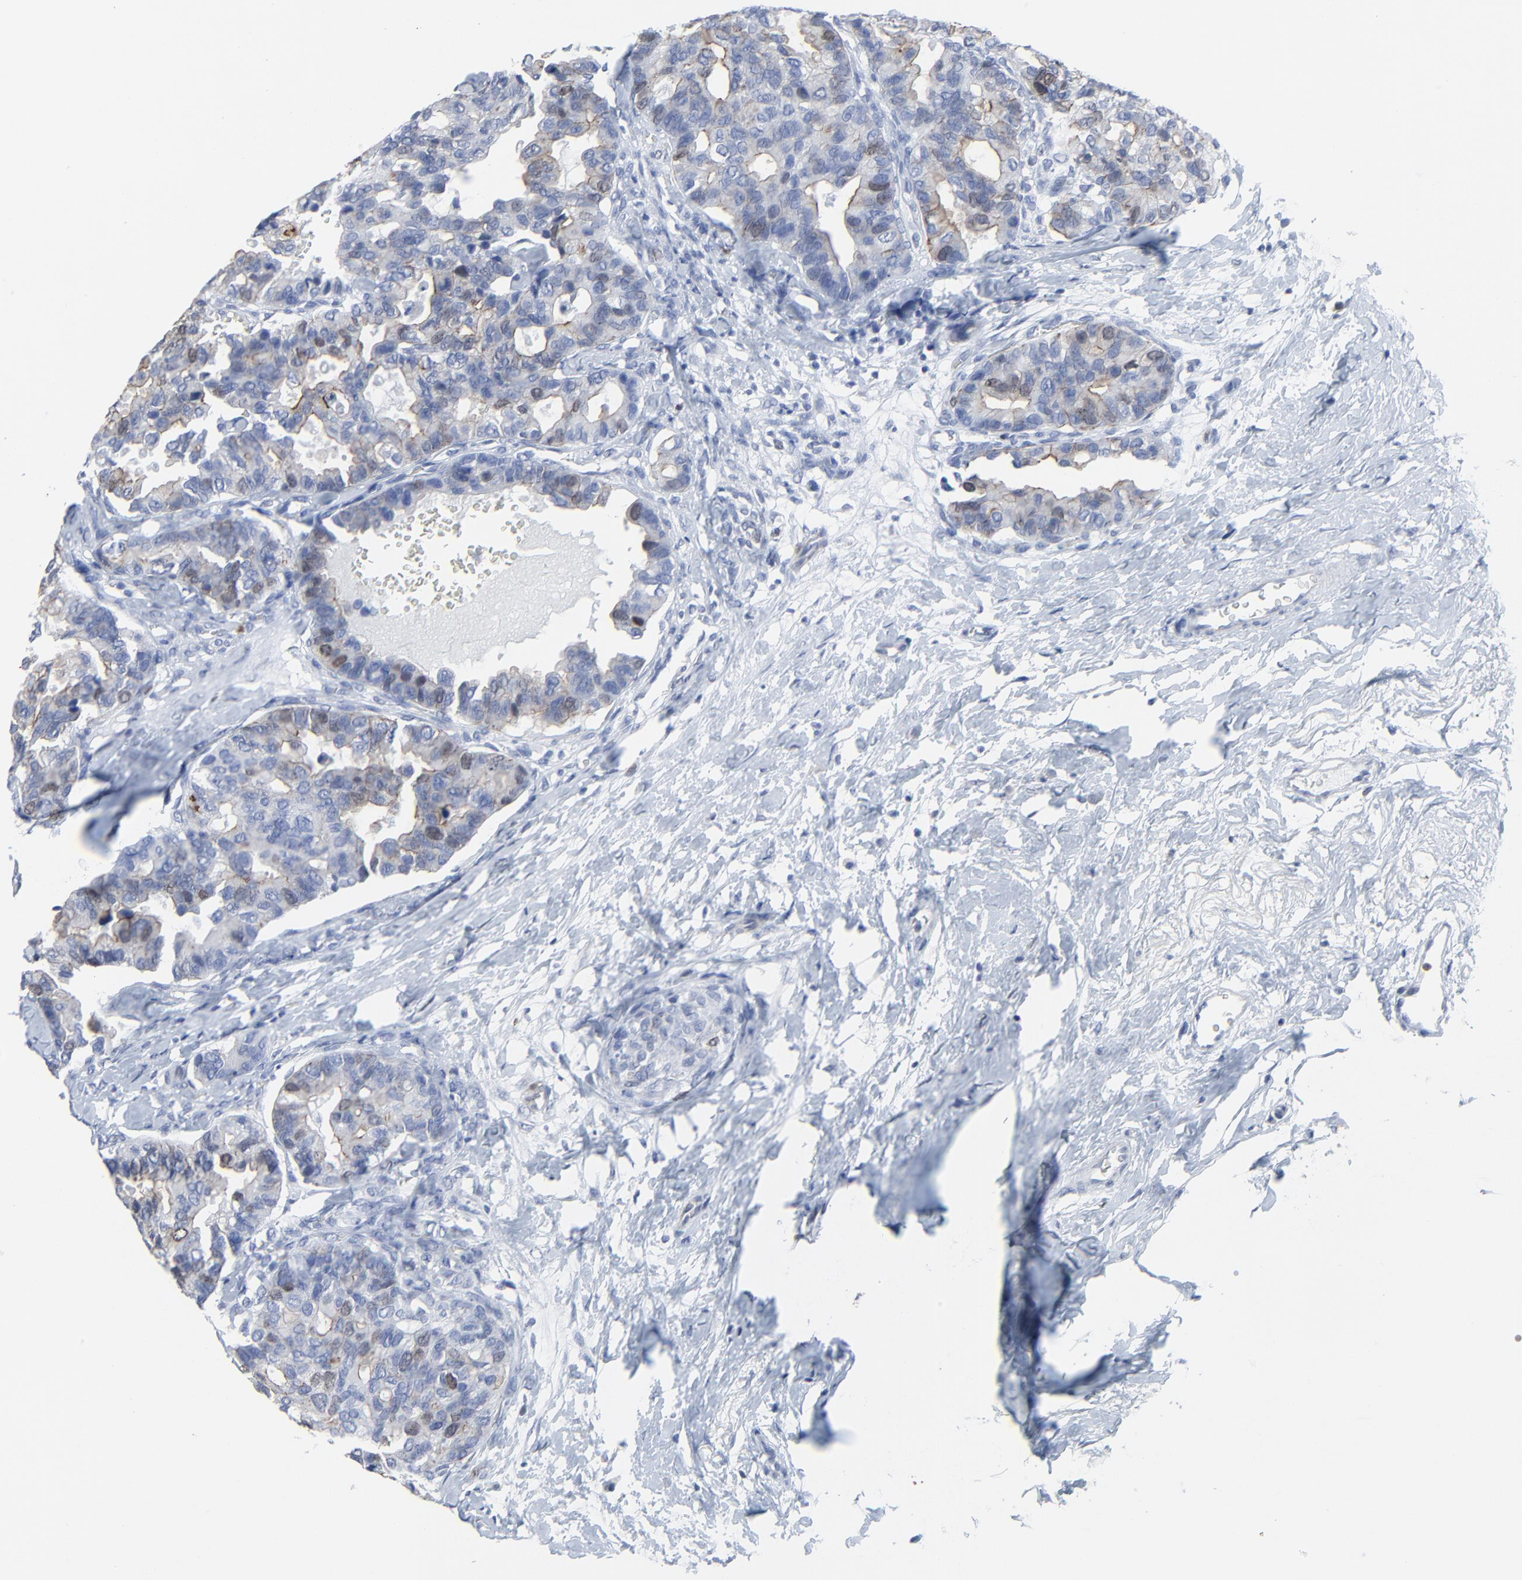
{"staining": {"intensity": "weak", "quantity": "<25%", "location": "nuclear"}, "tissue": "breast cancer", "cell_type": "Tumor cells", "image_type": "cancer", "snomed": [{"axis": "morphology", "description": "Duct carcinoma"}, {"axis": "topography", "description": "Breast"}], "caption": "A high-resolution photomicrograph shows immunohistochemistry (IHC) staining of breast cancer, which shows no significant expression in tumor cells.", "gene": "BIRC3", "patient": {"sex": "female", "age": 69}}